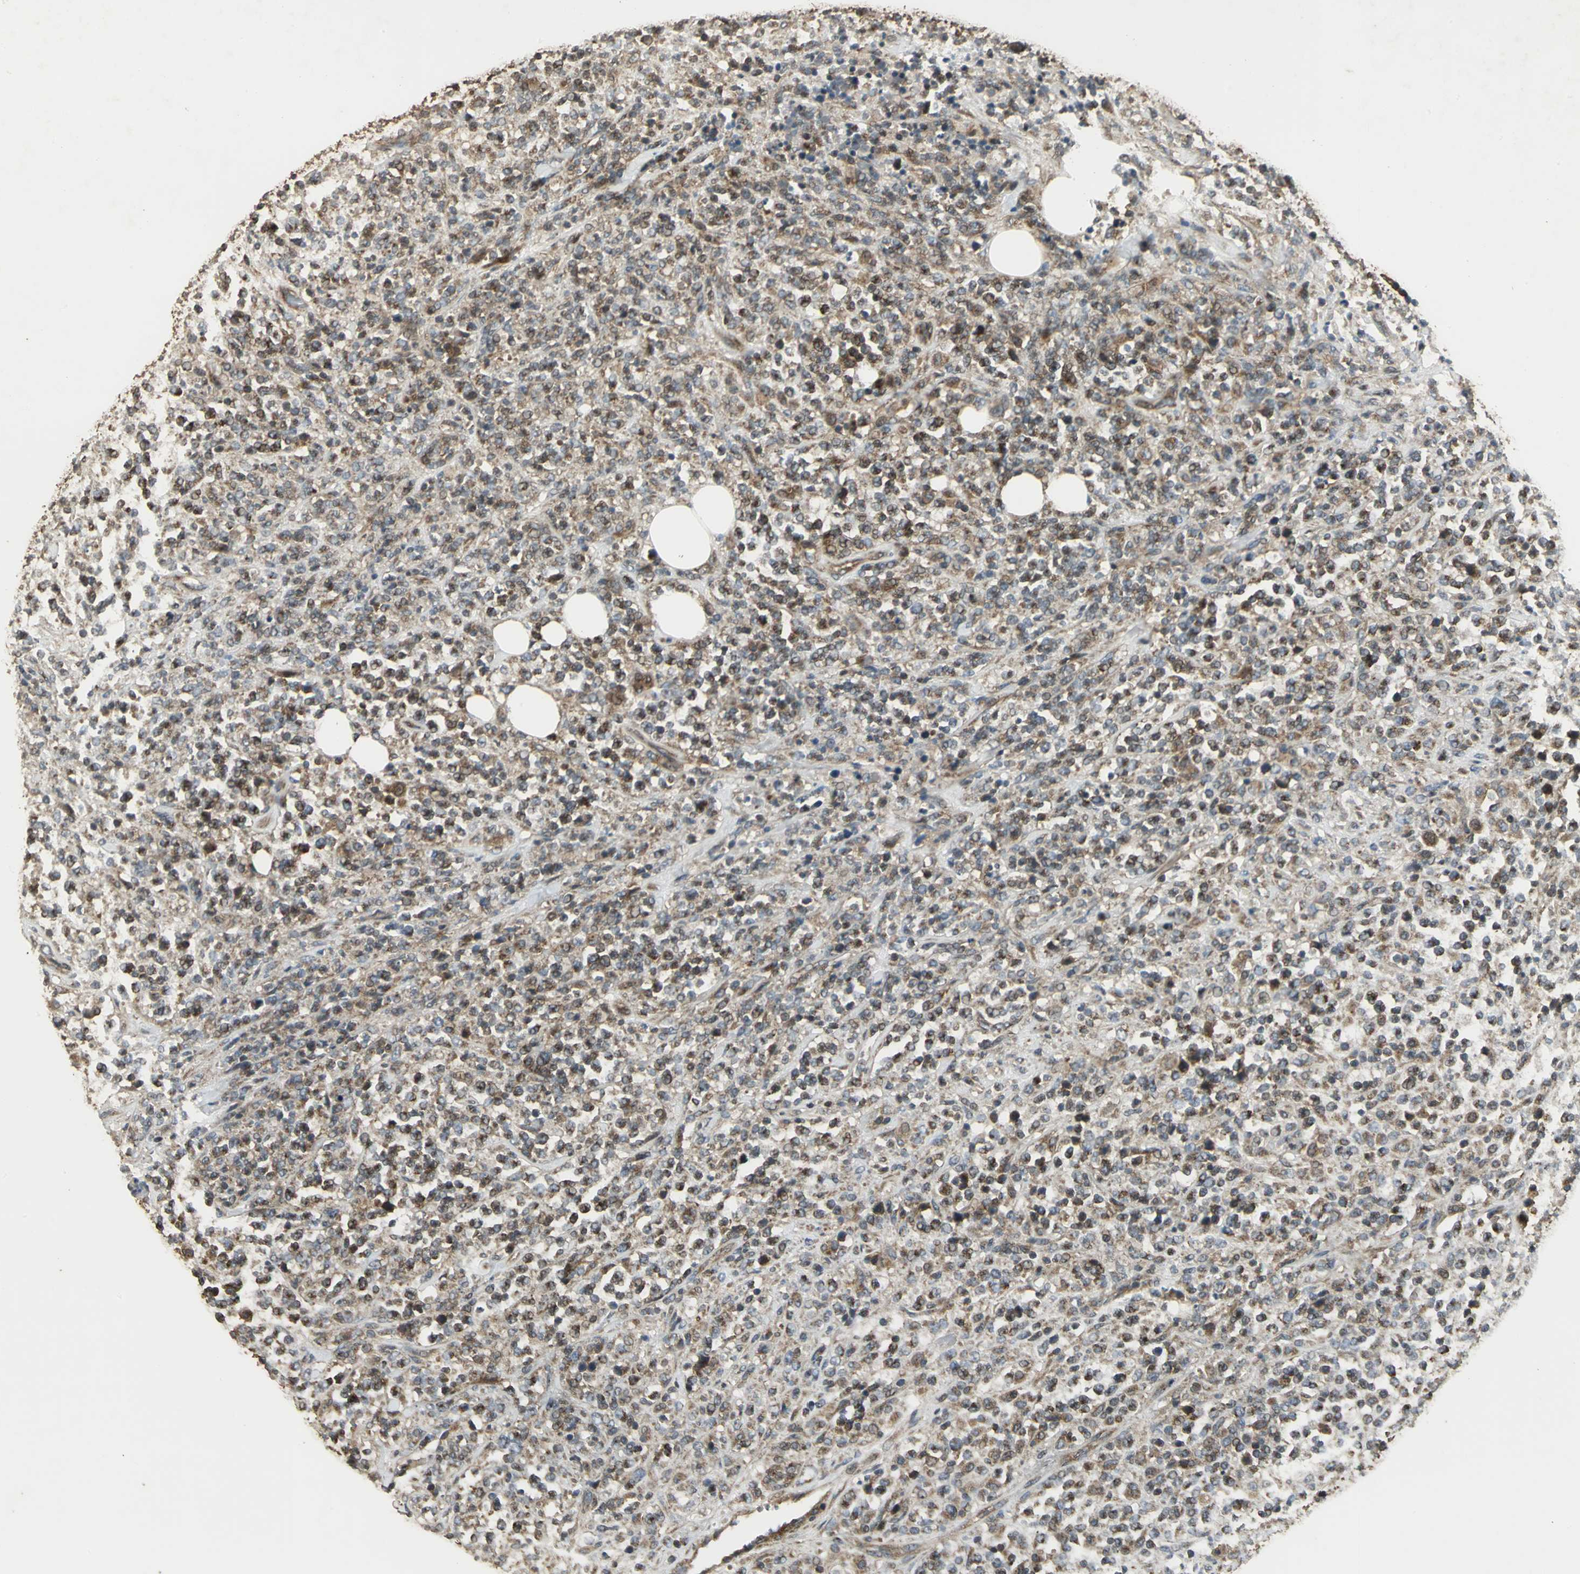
{"staining": {"intensity": "moderate", "quantity": ">75%", "location": "cytoplasmic/membranous"}, "tissue": "lymphoma", "cell_type": "Tumor cells", "image_type": "cancer", "snomed": [{"axis": "morphology", "description": "Malignant lymphoma, non-Hodgkin's type, High grade"}, {"axis": "topography", "description": "Soft tissue"}], "caption": "IHC of lymphoma reveals medium levels of moderate cytoplasmic/membranous positivity in approximately >75% of tumor cells.", "gene": "KANK1", "patient": {"sex": "male", "age": 18}}